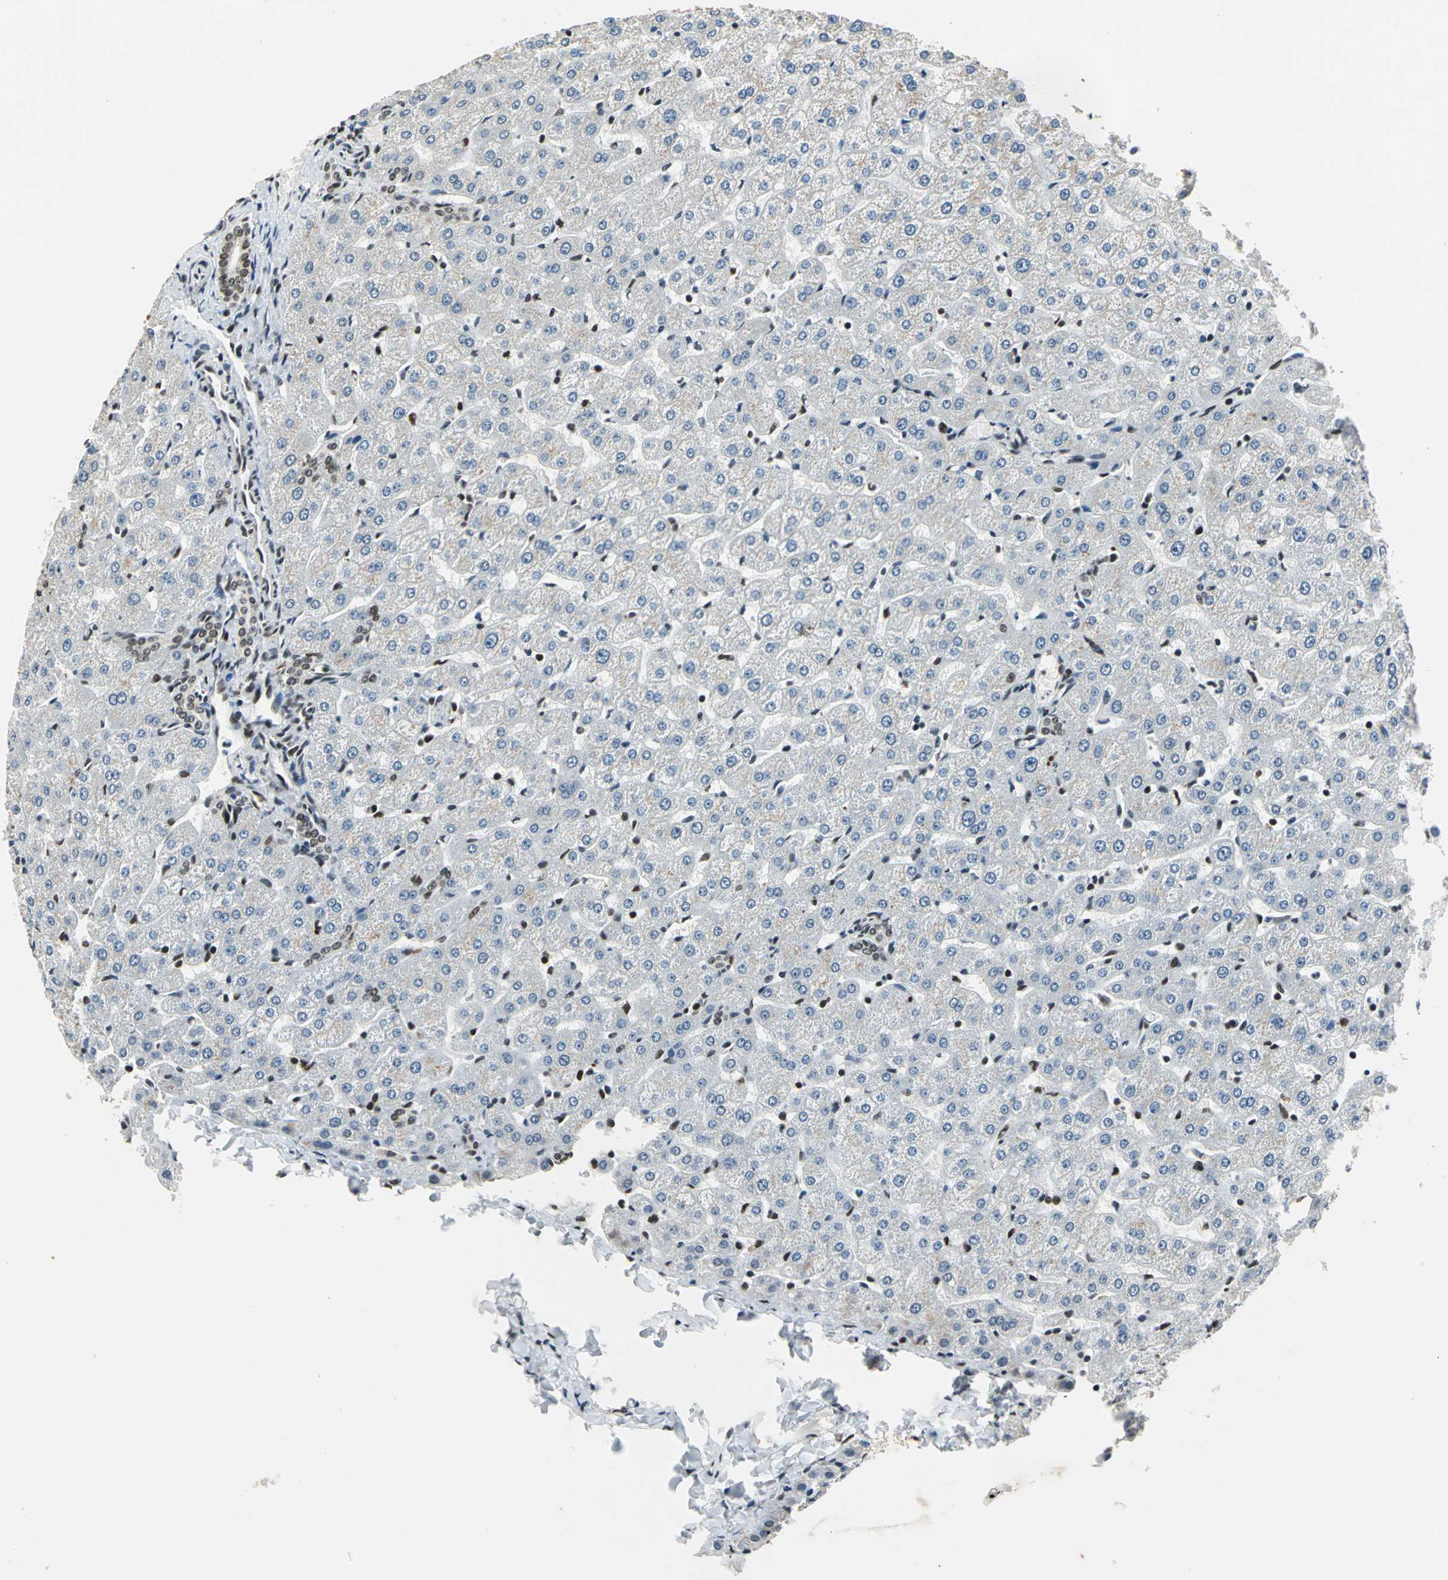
{"staining": {"intensity": "moderate", "quantity": "25%-75%", "location": "nuclear"}, "tissue": "liver", "cell_type": "Cholangiocytes", "image_type": "normal", "snomed": [{"axis": "morphology", "description": "Normal tissue, NOS"}, {"axis": "morphology", "description": "Fibrosis, NOS"}, {"axis": "topography", "description": "Liver"}], "caption": "Normal liver exhibits moderate nuclear positivity in about 25%-75% of cholangiocytes, visualized by immunohistochemistry.", "gene": "BCLAF1", "patient": {"sex": "female", "age": 29}}